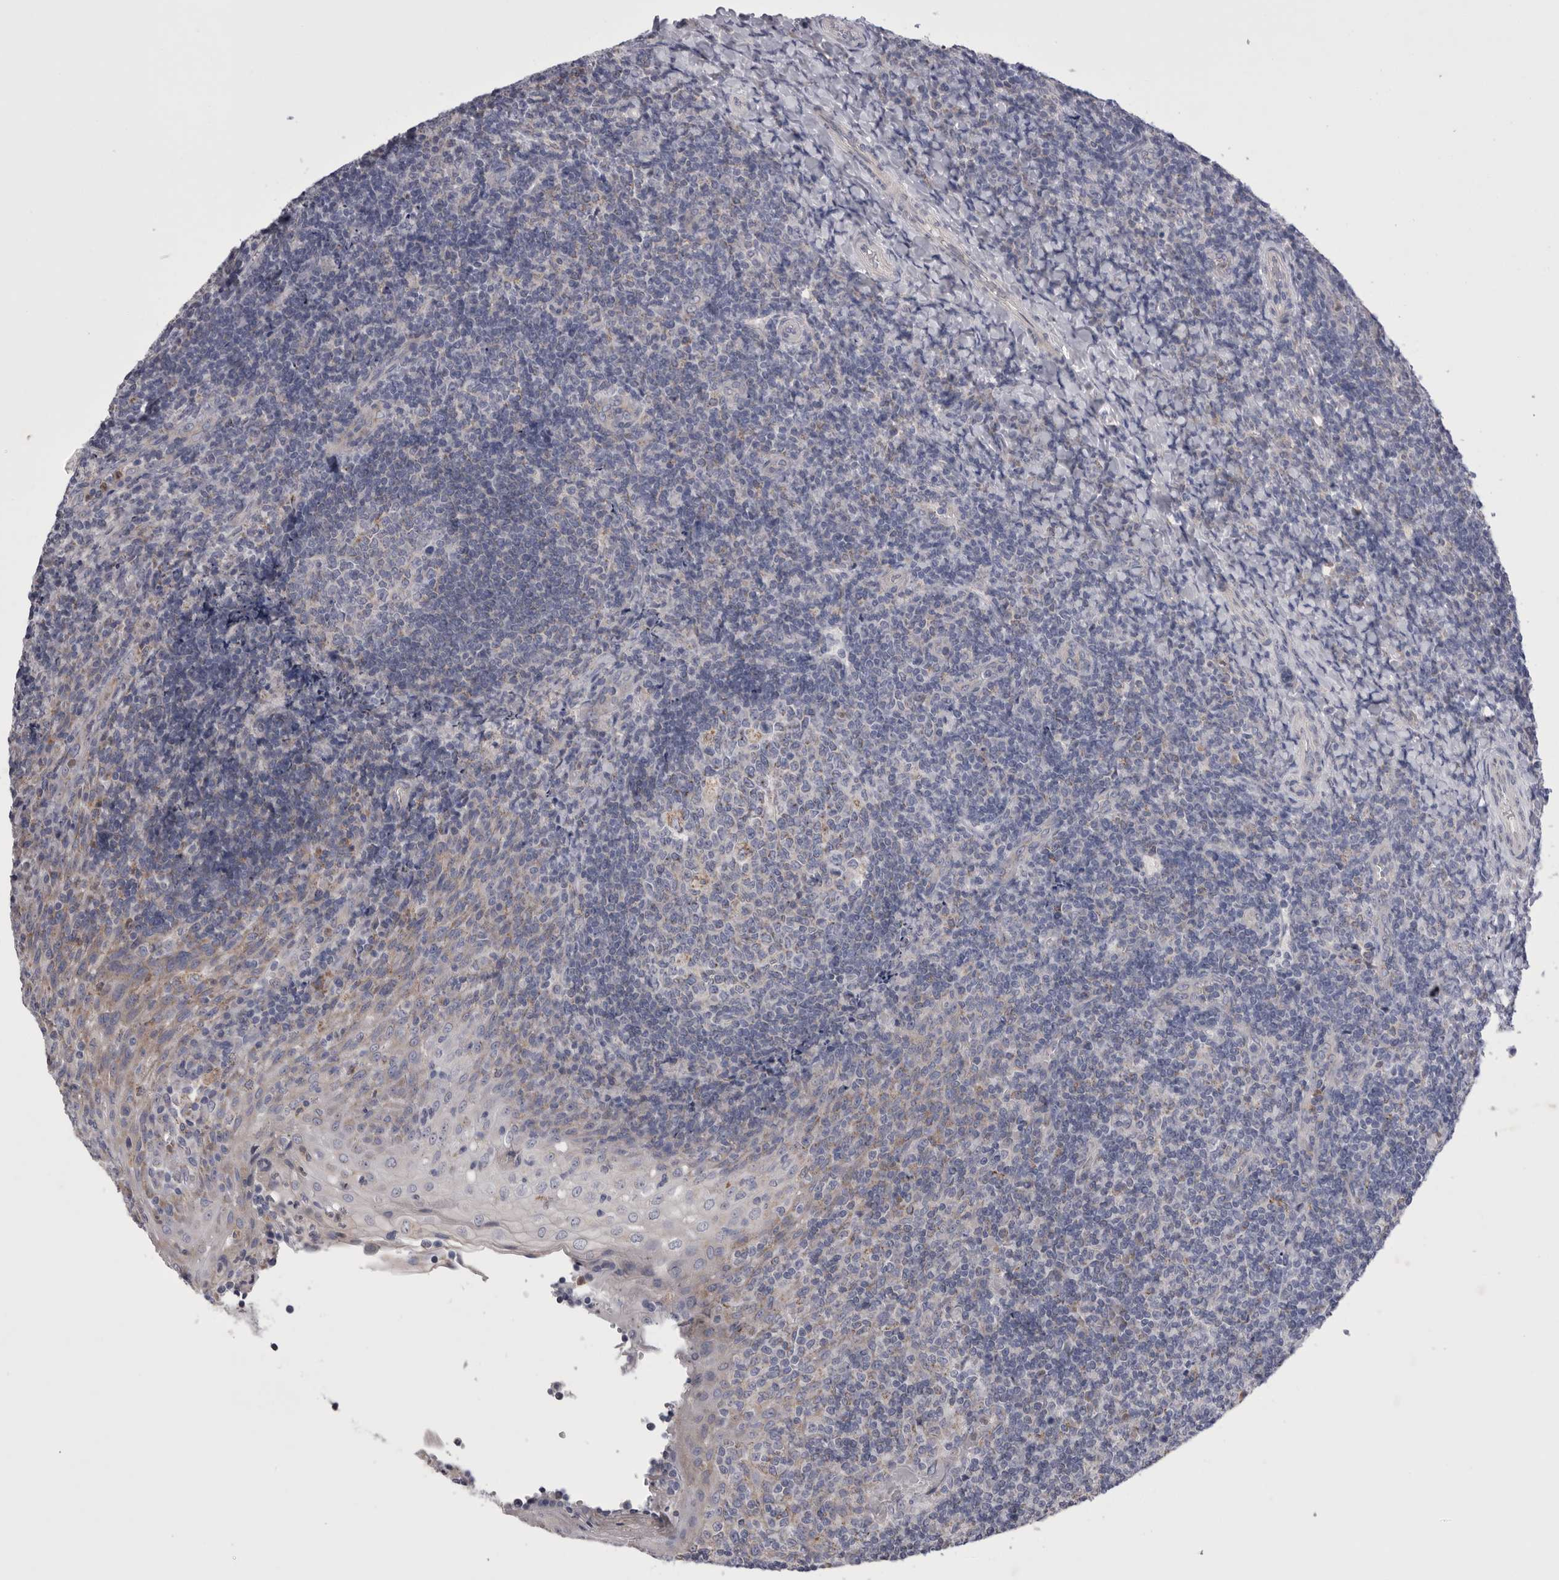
{"staining": {"intensity": "negative", "quantity": "none", "location": "none"}, "tissue": "tonsil", "cell_type": "Germinal center cells", "image_type": "normal", "snomed": [{"axis": "morphology", "description": "Normal tissue, NOS"}, {"axis": "topography", "description": "Tonsil"}], "caption": "This is a micrograph of immunohistochemistry (IHC) staining of benign tonsil, which shows no staining in germinal center cells.", "gene": "CCDC126", "patient": {"sex": "female", "age": 19}}